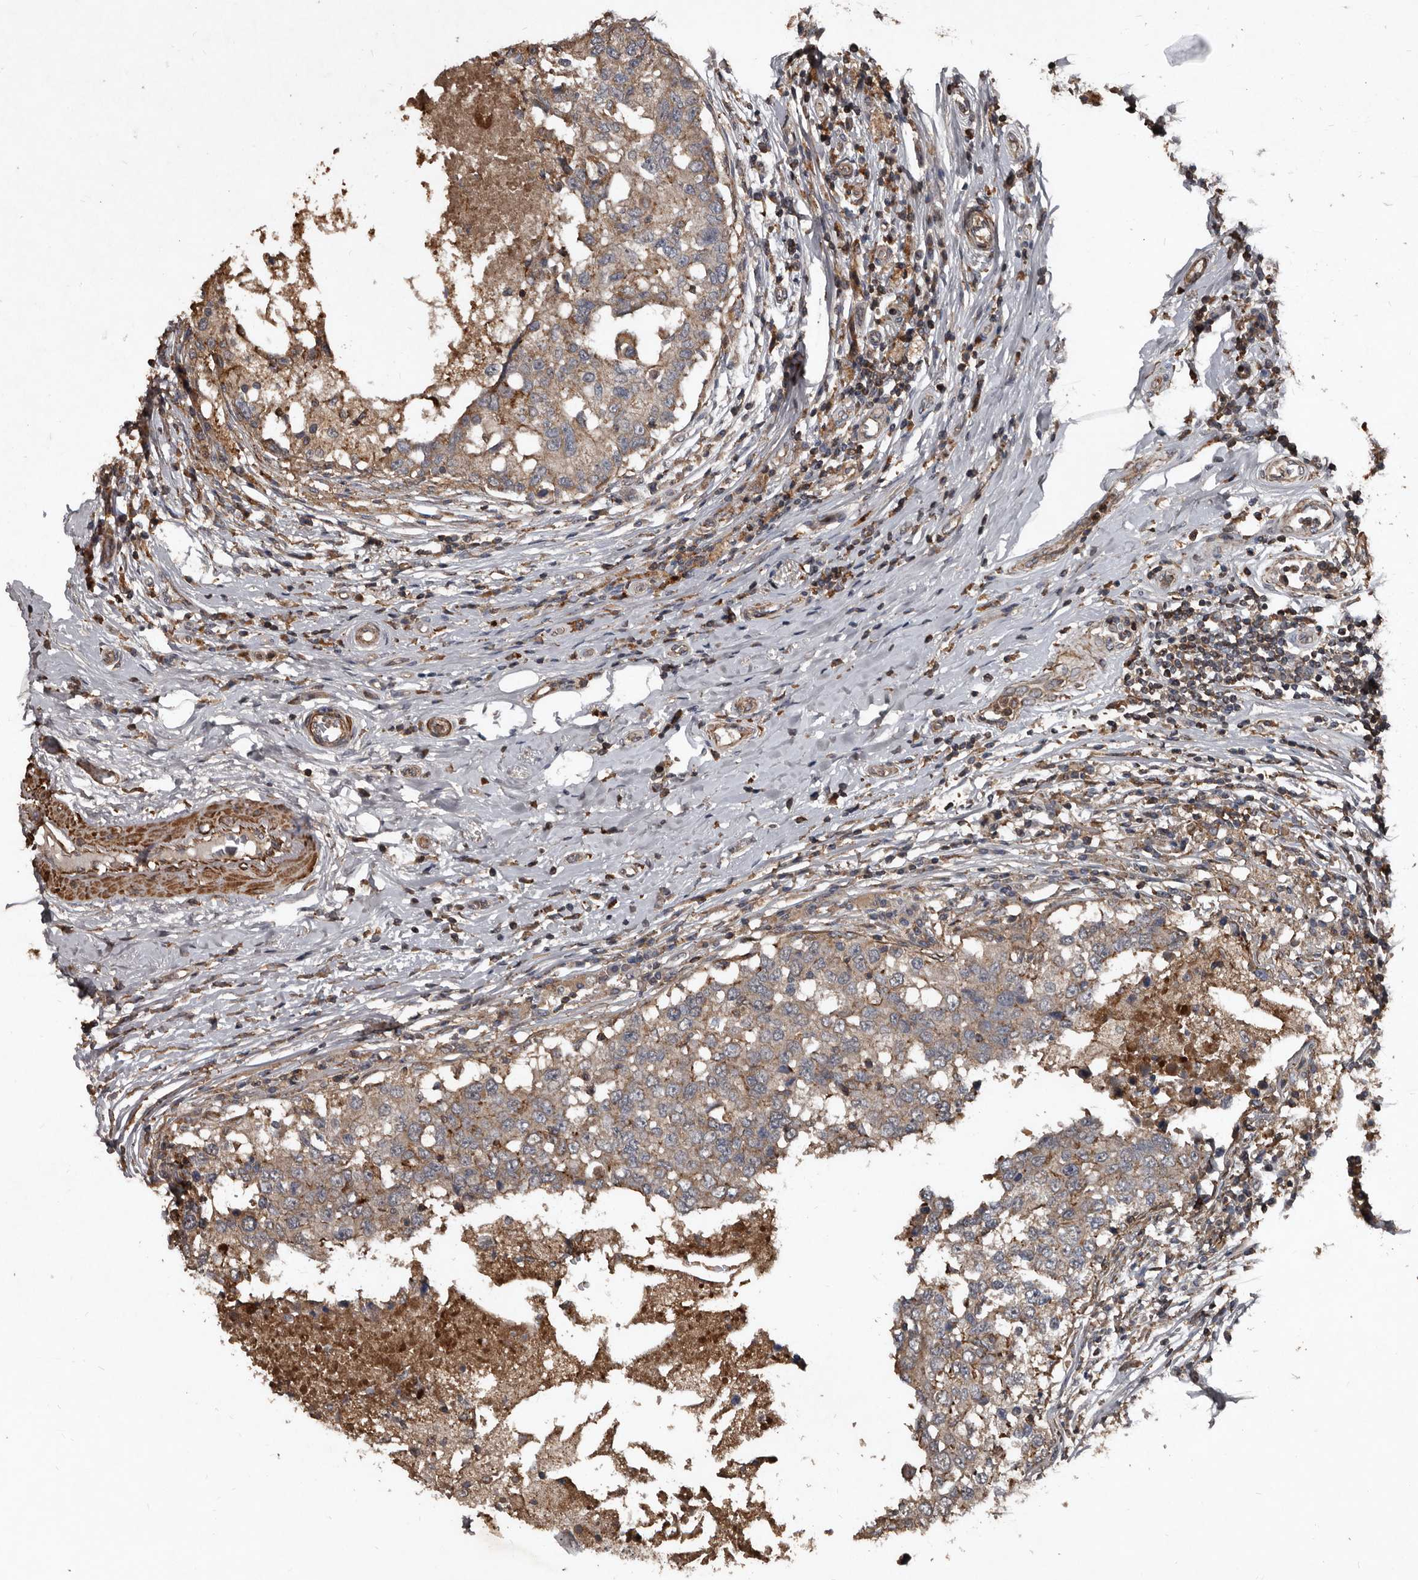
{"staining": {"intensity": "weak", "quantity": ">75%", "location": "cytoplasmic/membranous"}, "tissue": "breast cancer", "cell_type": "Tumor cells", "image_type": "cancer", "snomed": [{"axis": "morphology", "description": "Duct carcinoma"}, {"axis": "topography", "description": "Breast"}], "caption": "Immunohistochemistry of breast invasive ductal carcinoma exhibits low levels of weak cytoplasmic/membranous expression in approximately >75% of tumor cells.", "gene": "GREB1", "patient": {"sex": "female", "age": 27}}